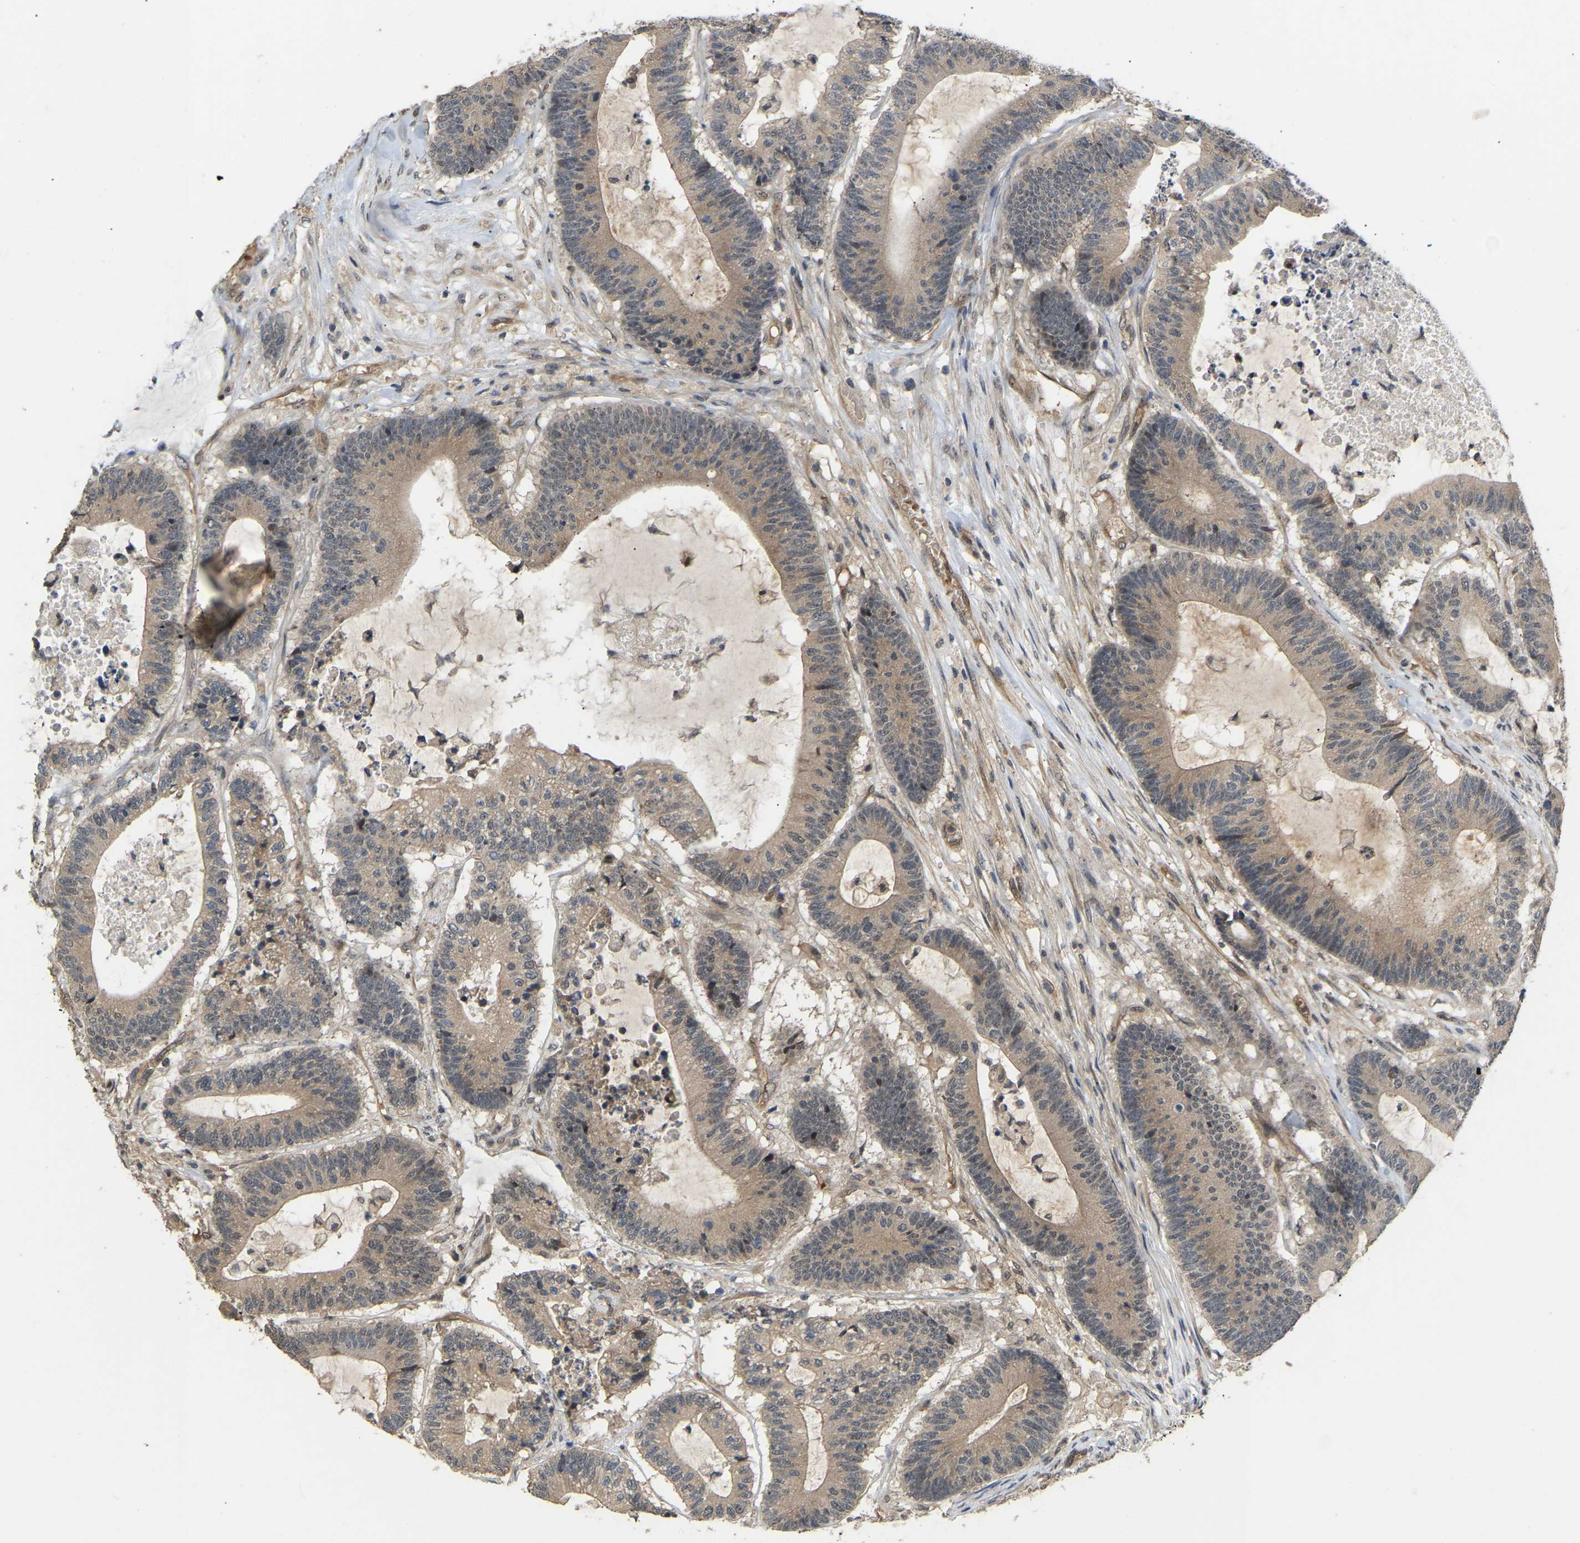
{"staining": {"intensity": "weak", "quantity": ">75%", "location": "cytoplasmic/membranous"}, "tissue": "colorectal cancer", "cell_type": "Tumor cells", "image_type": "cancer", "snomed": [{"axis": "morphology", "description": "Adenocarcinoma, NOS"}, {"axis": "topography", "description": "Colon"}], "caption": "Brown immunohistochemical staining in human adenocarcinoma (colorectal) displays weak cytoplasmic/membranous positivity in about >75% of tumor cells.", "gene": "LIMK2", "patient": {"sex": "female", "age": 84}}